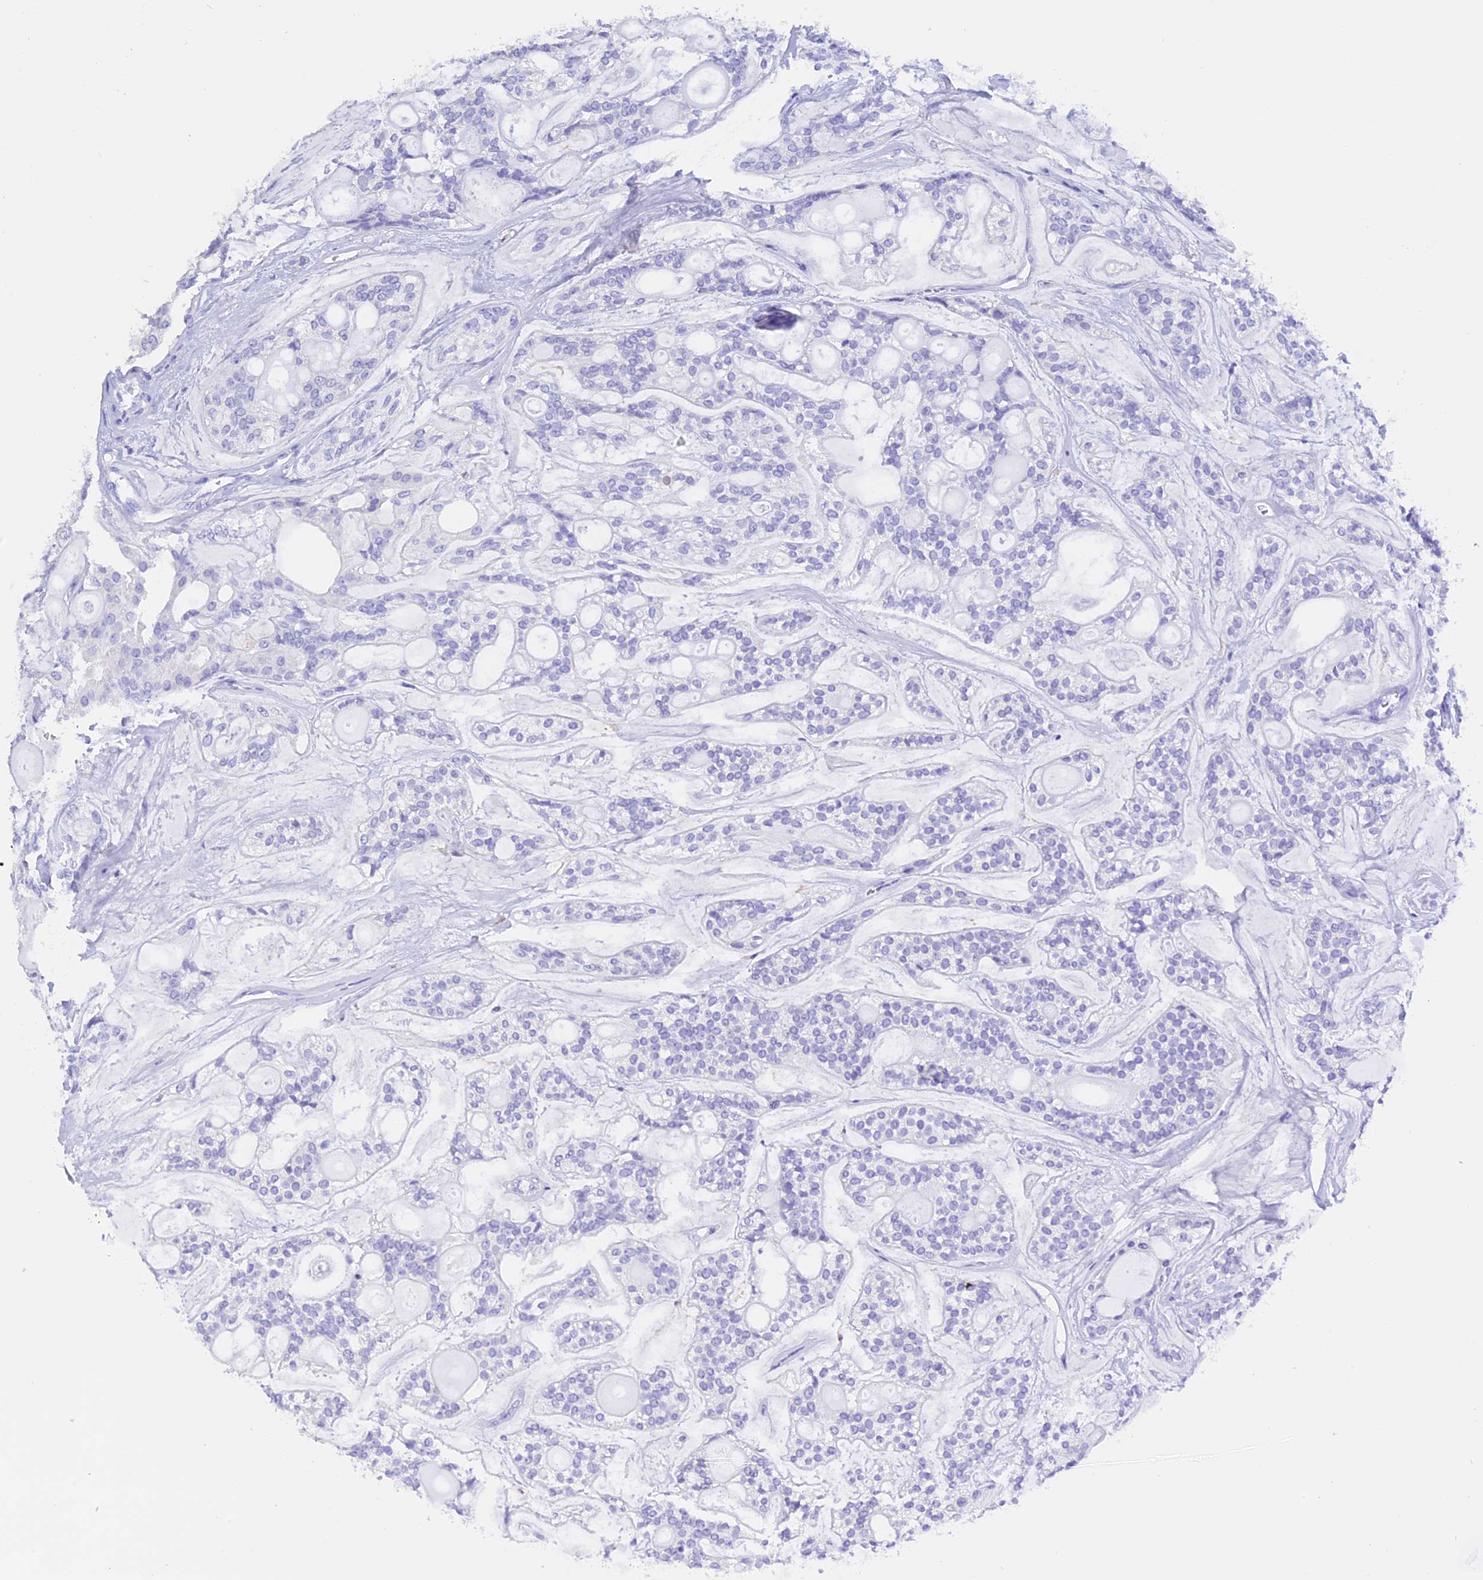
{"staining": {"intensity": "negative", "quantity": "none", "location": "none"}, "tissue": "head and neck cancer", "cell_type": "Tumor cells", "image_type": "cancer", "snomed": [{"axis": "morphology", "description": "Adenocarcinoma, NOS"}, {"axis": "topography", "description": "Head-Neck"}], "caption": "Tumor cells show no significant protein positivity in head and neck adenocarcinoma. (DAB (3,3'-diaminobenzidine) immunohistochemistry (IHC) with hematoxylin counter stain).", "gene": "CLC", "patient": {"sex": "male", "age": 66}}